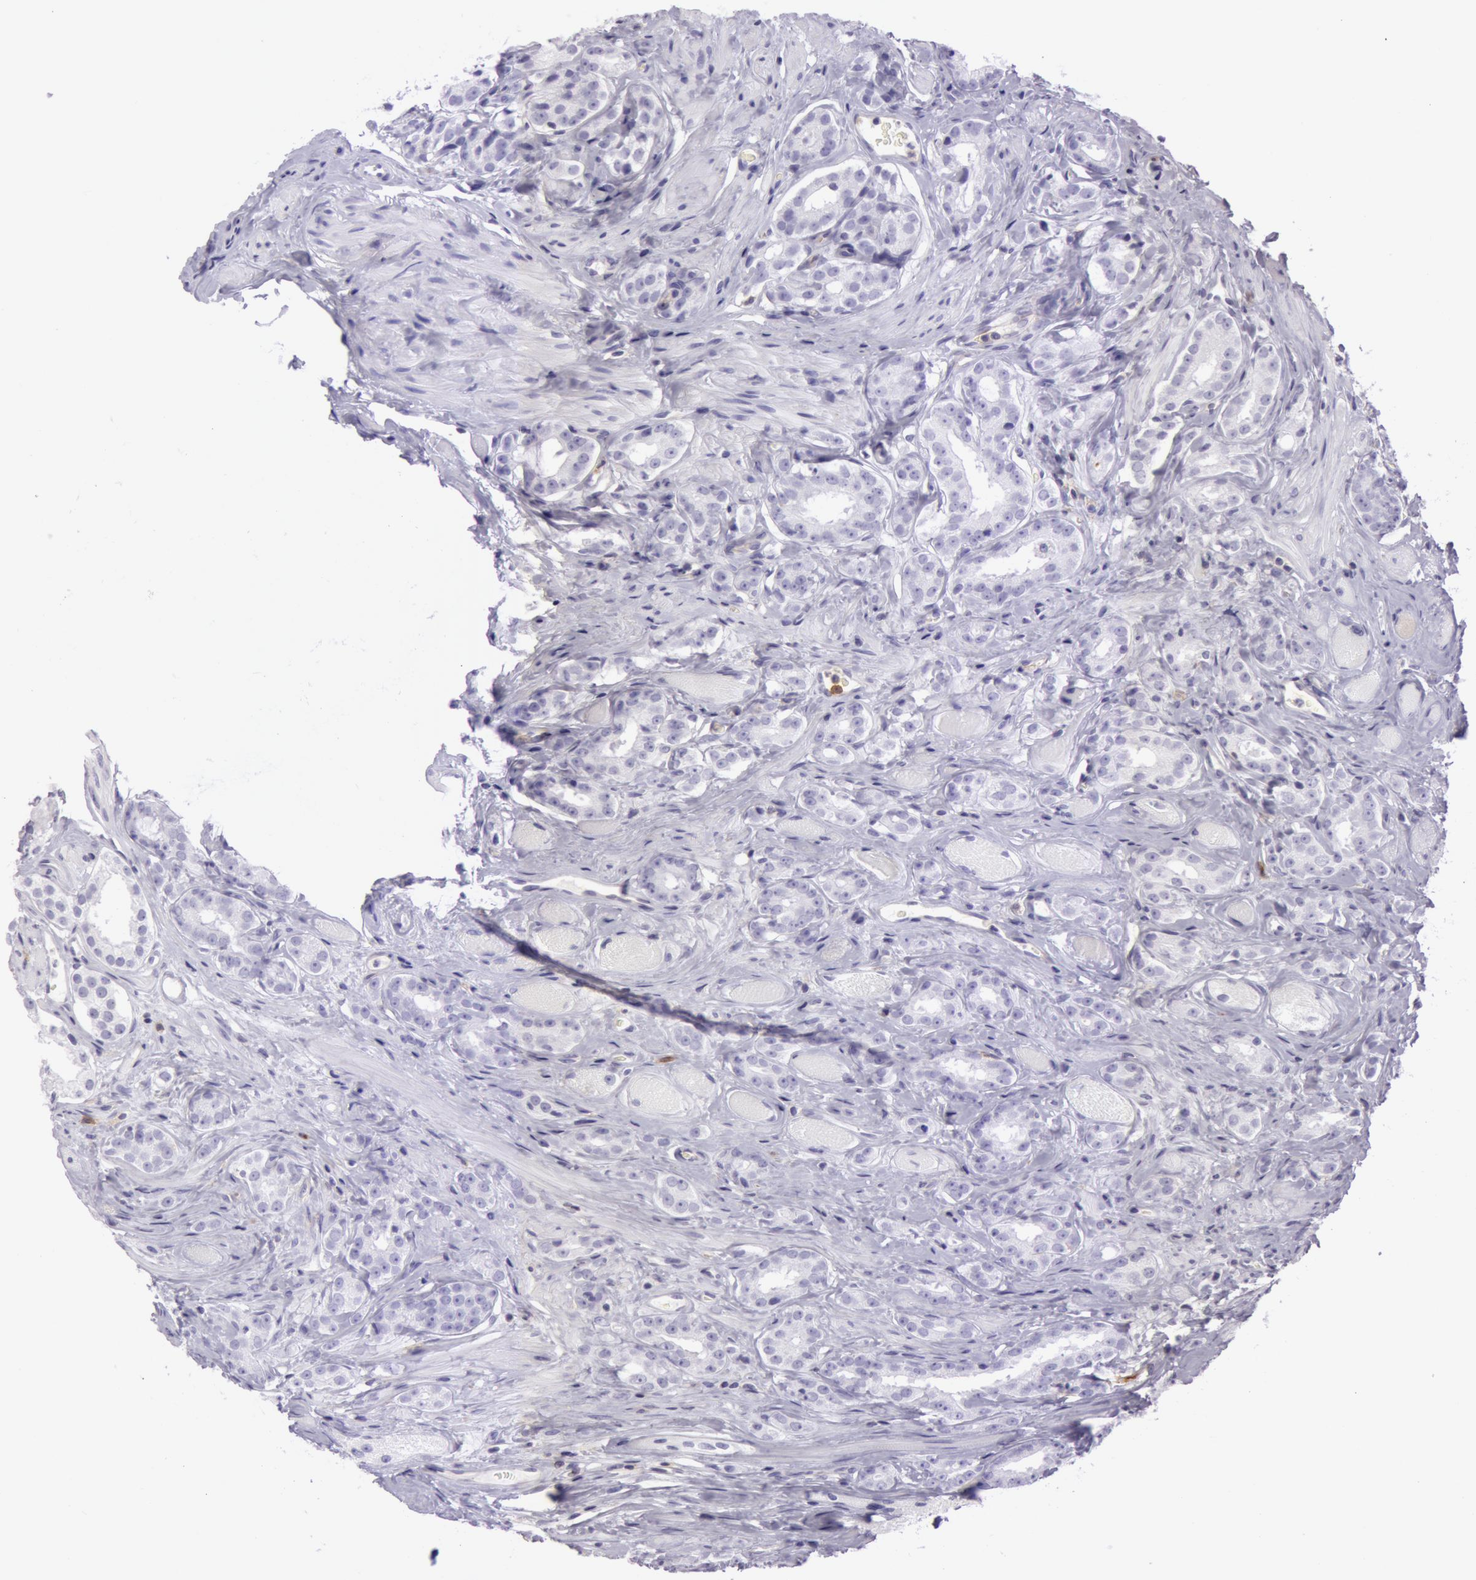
{"staining": {"intensity": "negative", "quantity": "none", "location": "none"}, "tissue": "prostate cancer", "cell_type": "Tumor cells", "image_type": "cancer", "snomed": [{"axis": "morphology", "description": "Adenocarcinoma, Medium grade"}, {"axis": "topography", "description": "Prostate"}], "caption": "Prostate cancer (medium-grade adenocarcinoma) stained for a protein using immunohistochemistry (IHC) displays no staining tumor cells.", "gene": "LY75", "patient": {"sex": "male", "age": 53}}